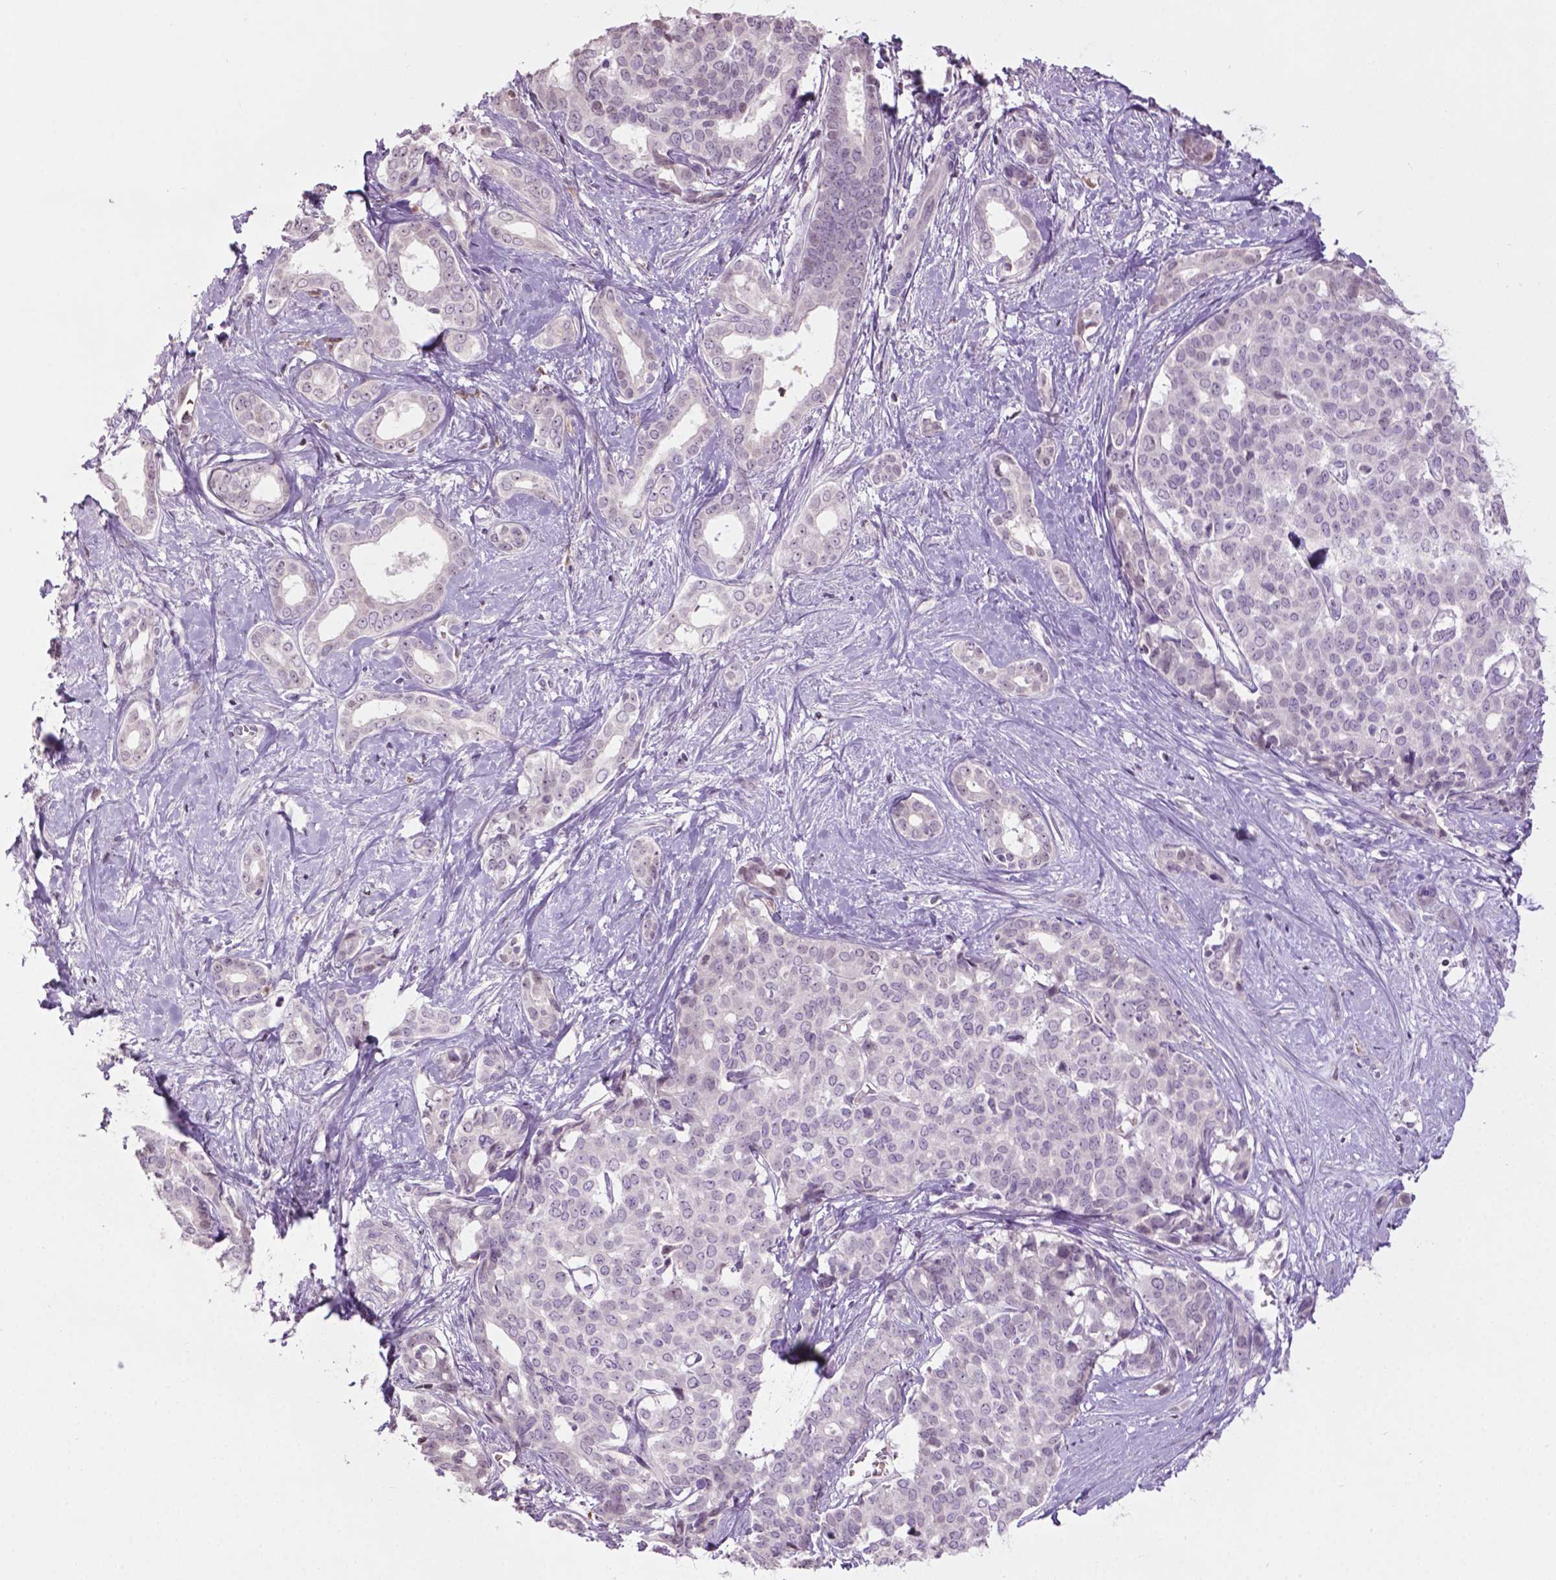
{"staining": {"intensity": "negative", "quantity": "none", "location": "none"}, "tissue": "liver cancer", "cell_type": "Tumor cells", "image_type": "cancer", "snomed": [{"axis": "morphology", "description": "Cholangiocarcinoma"}, {"axis": "topography", "description": "Liver"}], "caption": "DAB immunohistochemical staining of liver cancer demonstrates no significant expression in tumor cells. (Stains: DAB (3,3'-diaminobenzidine) immunohistochemistry (IHC) with hematoxylin counter stain, Microscopy: brightfield microscopy at high magnification).", "gene": "NTNG2", "patient": {"sex": "female", "age": 47}}